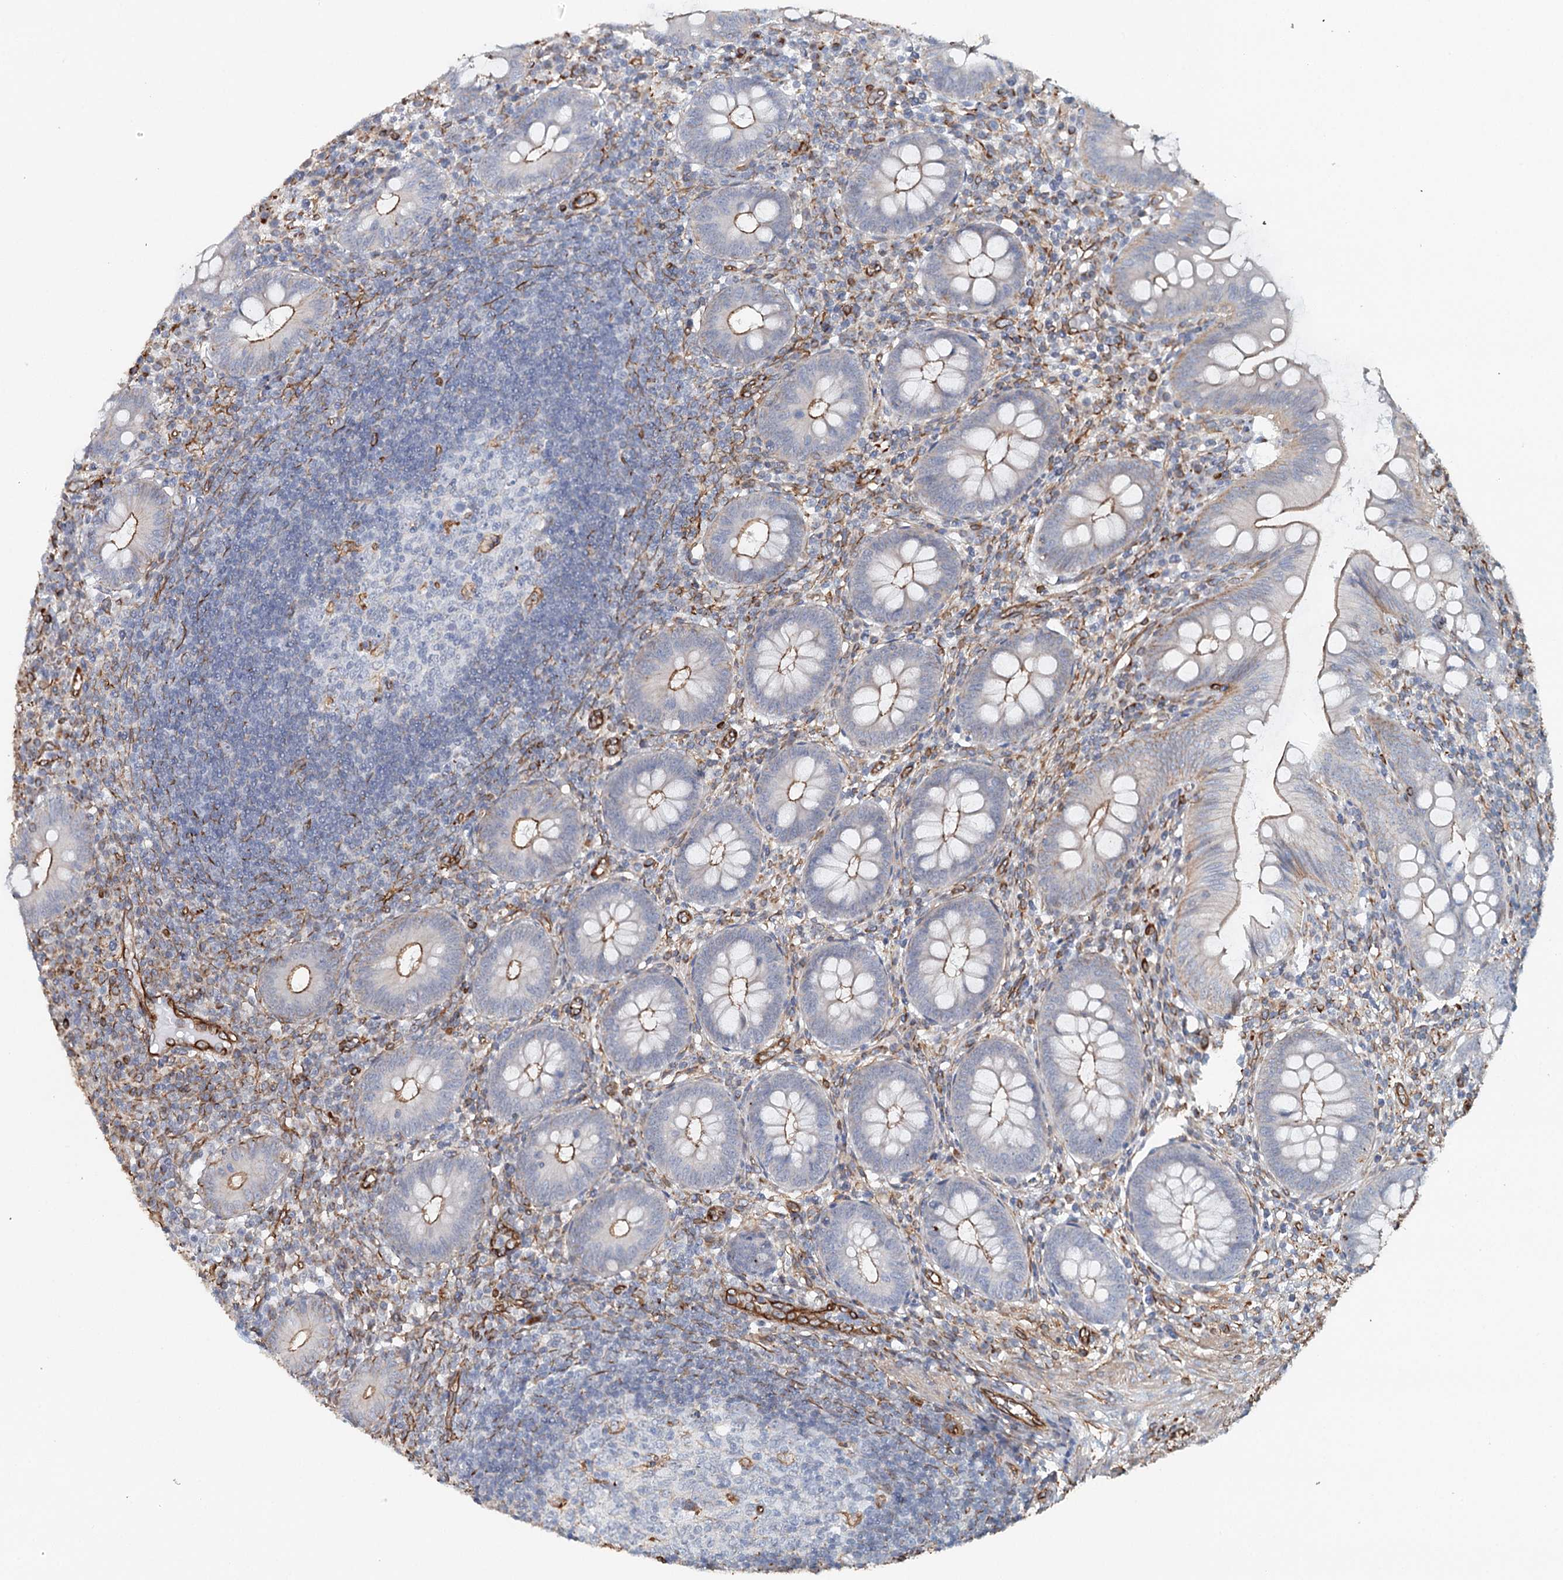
{"staining": {"intensity": "moderate", "quantity": "25%-75%", "location": "cytoplasmic/membranous"}, "tissue": "appendix", "cell_type": "Glandular cells", "image_type": "normal", "snomed": [{"axis": "morphology", "description": "Normal tissue, NOS"}, {"axis": "topography", "description": "Appendix"}], "caption": "Immunohistochemistry (IHC) histopathology image of unremarkable appendix stained for a protein (brown), which shows medium levels of moderate cytoplasmic/membranous positivity in approximately 25%-75% of glandular cells.", "gene": "SYNPO", "patient": {"sex": "male", "age": 14}}